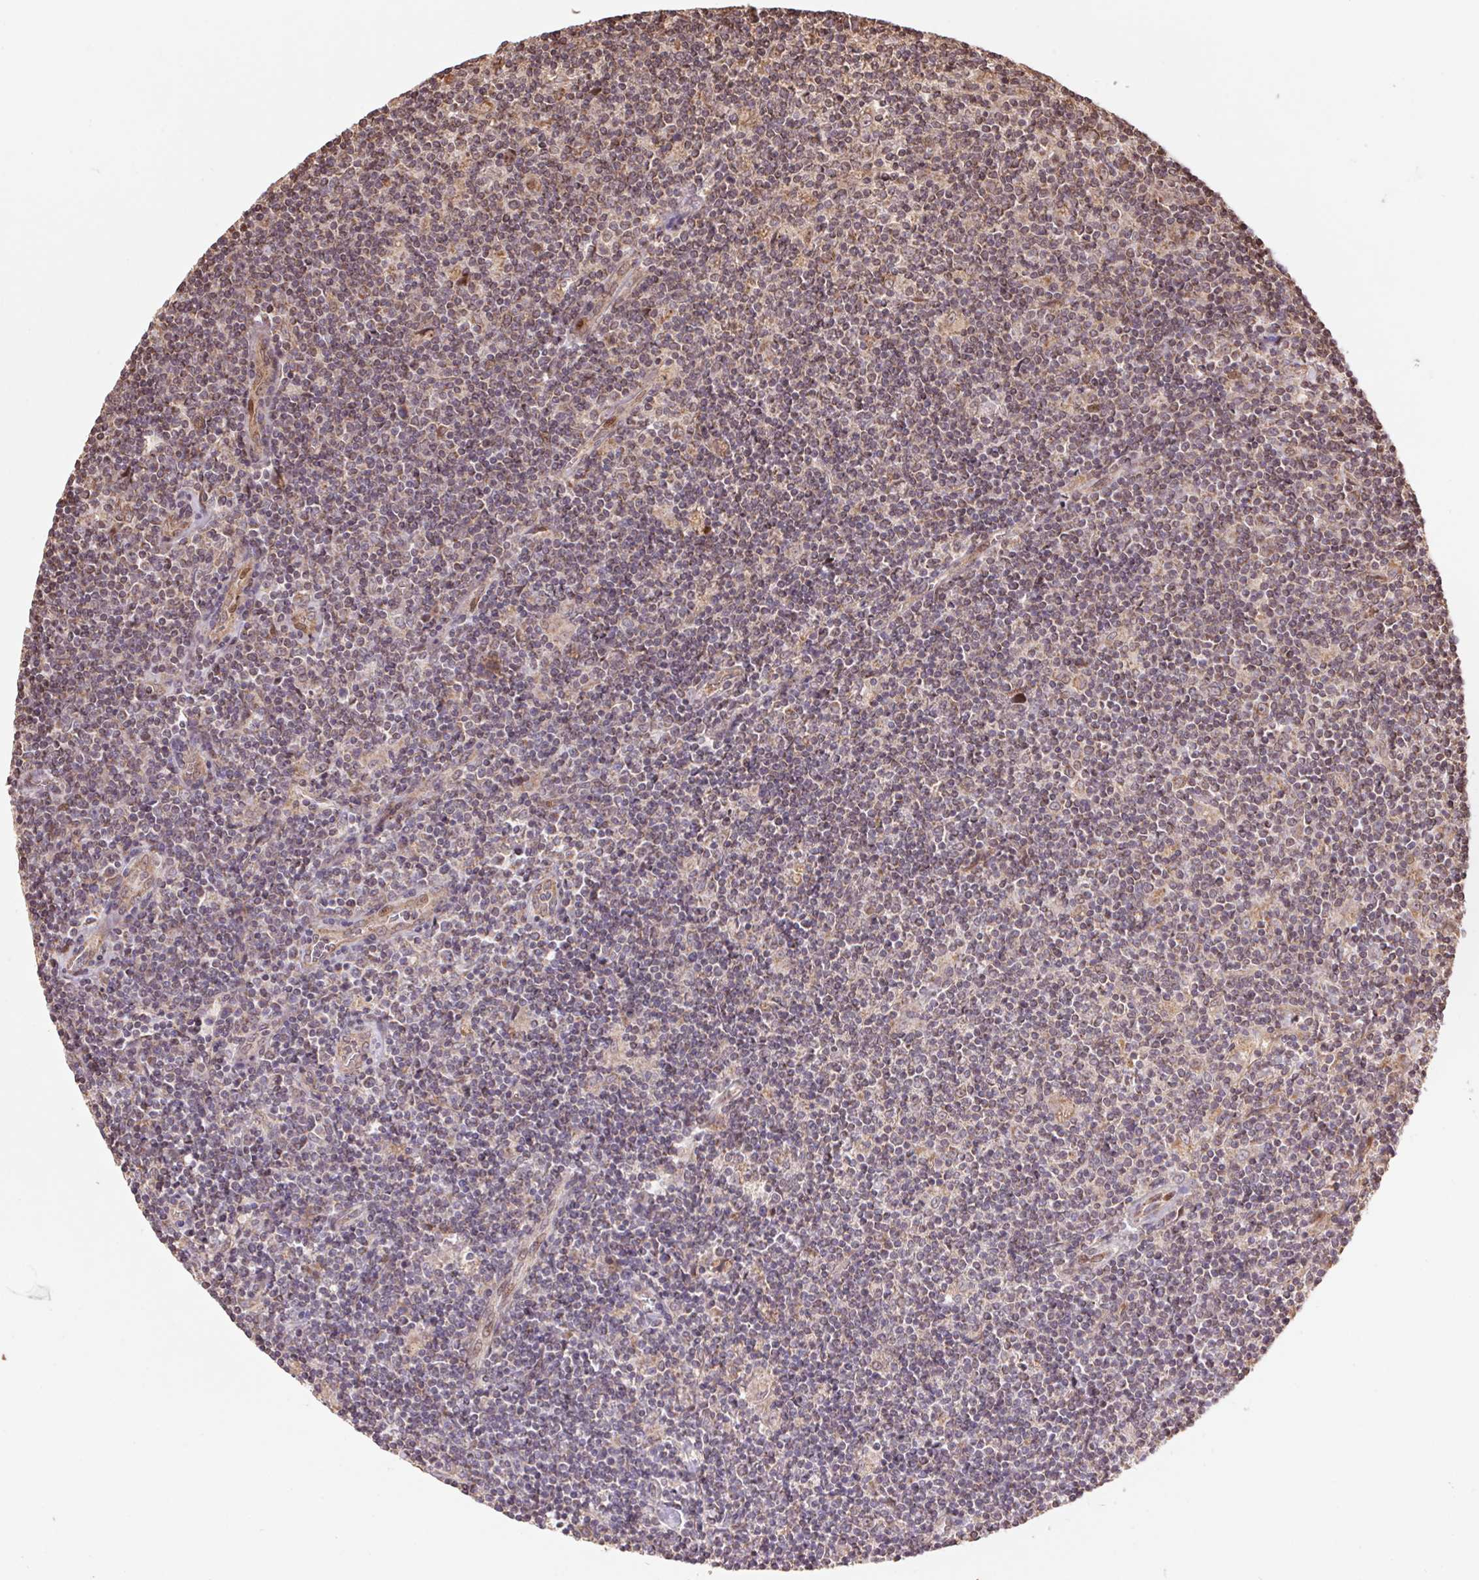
{"staining": {"intensity": "weak", "quantity": "<25%", "location": "cytoplasmic/membranous"}, "tissue": "lymphoma", "cell_type": "Tumor cells", "image_type": "cancer", "snomed": [{"axis": "morphology", "description": "Hodgkin's disease, NOS"}, {"axis": "topography", "description": "Lymph node"}], "caption": "Tumor cells show no significant positivity in lymphoma.", "gene": "PDHA1", "patient": {"sex": "male", "age": 40}}